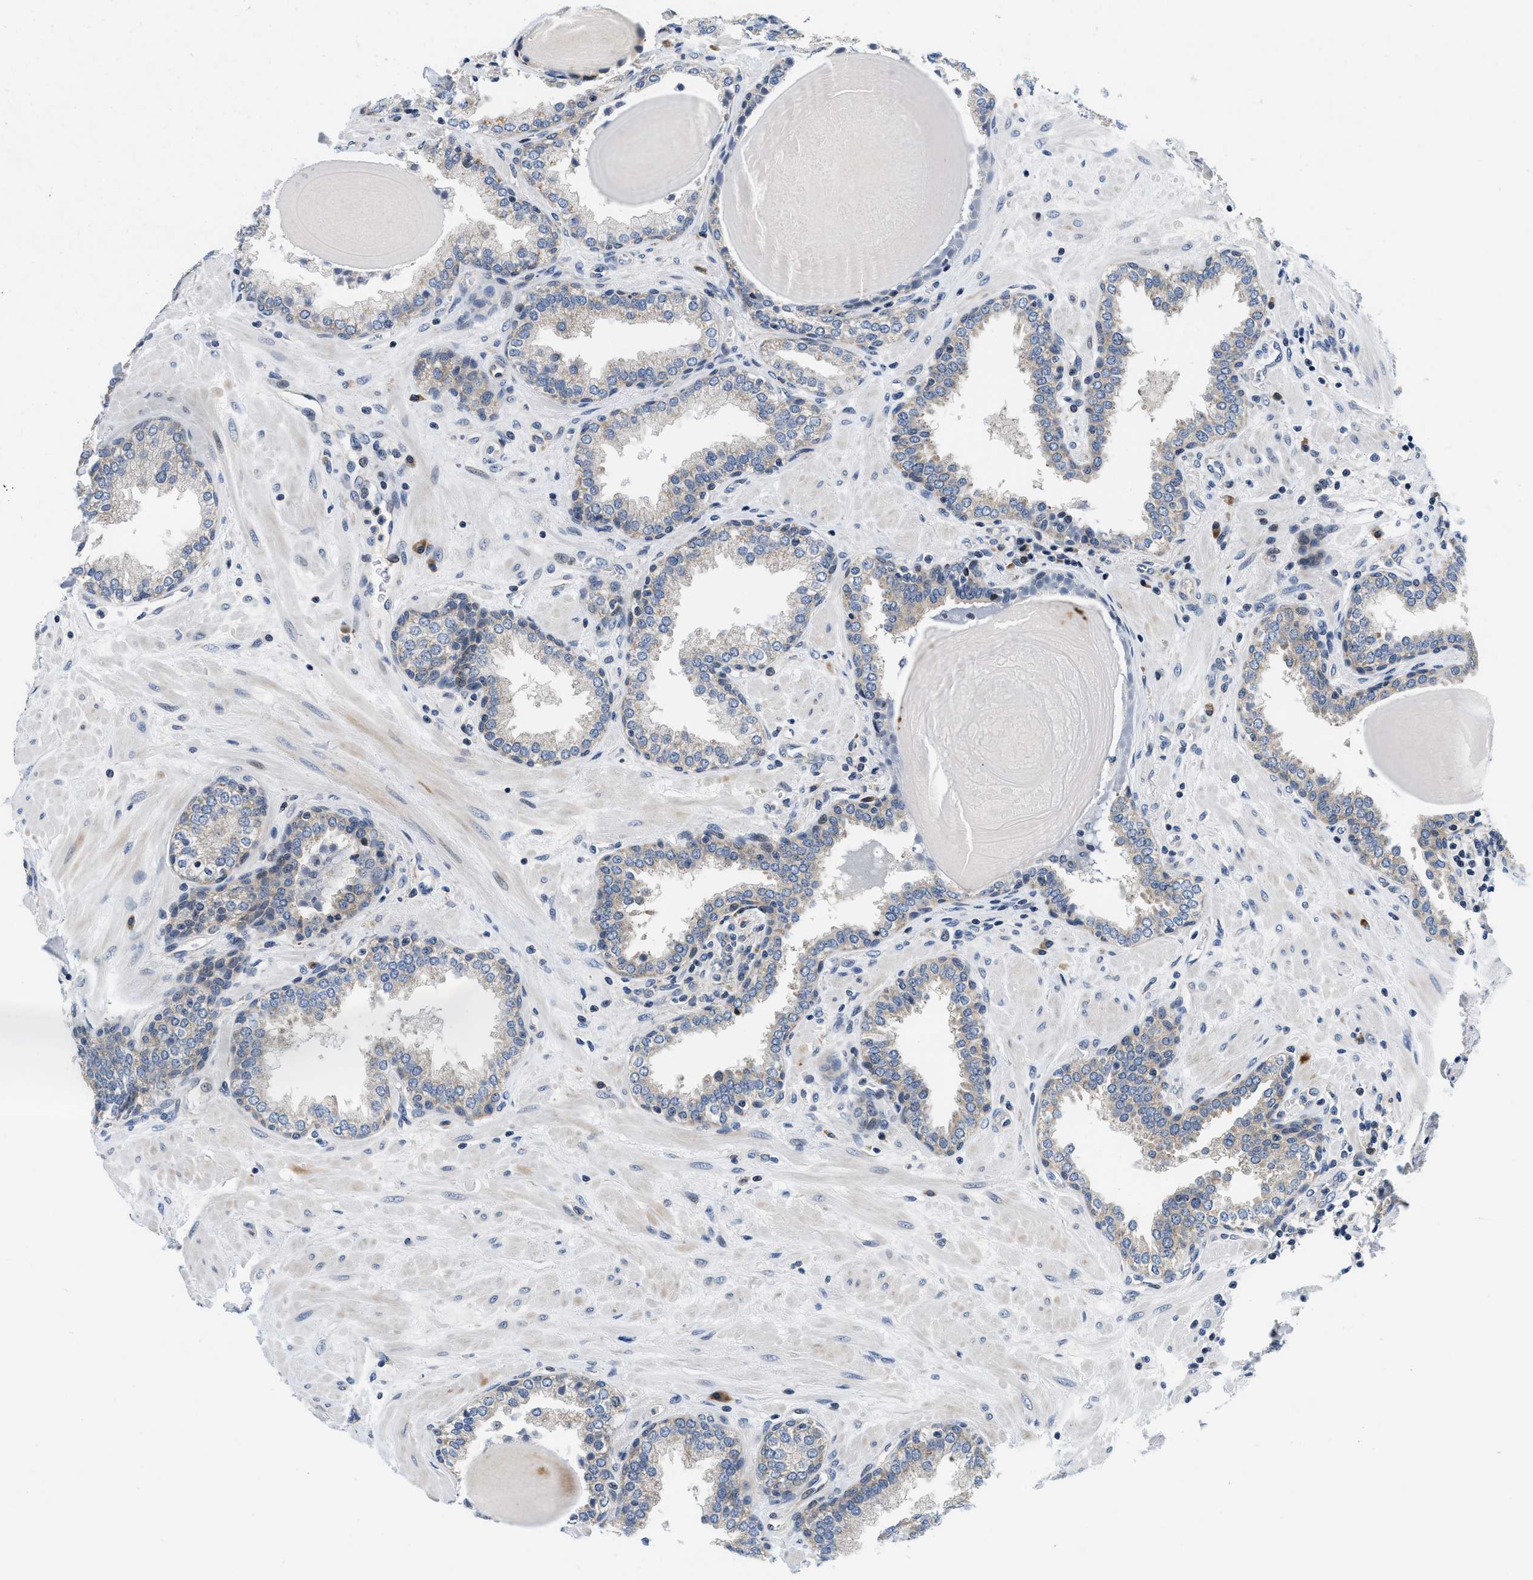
{"staining": {"intensity": "negative", "quantity": "none", "location": "none"}, "tissue": "prostate", "cell_type": "Glandular cells", "image_type": "normal", "snomed": [{"axis": "morphology", "description": "Normal tissue, NOS"}, {"axis": "topography", "description": "Prostate"}], "caption": "Glandular cells are negative for protein expression in unremarkable human prostate. (DAB immunohistochemistry, high magnification).", "gene": "IKBKE", "patient": {"sex": "male", "age": 51}}